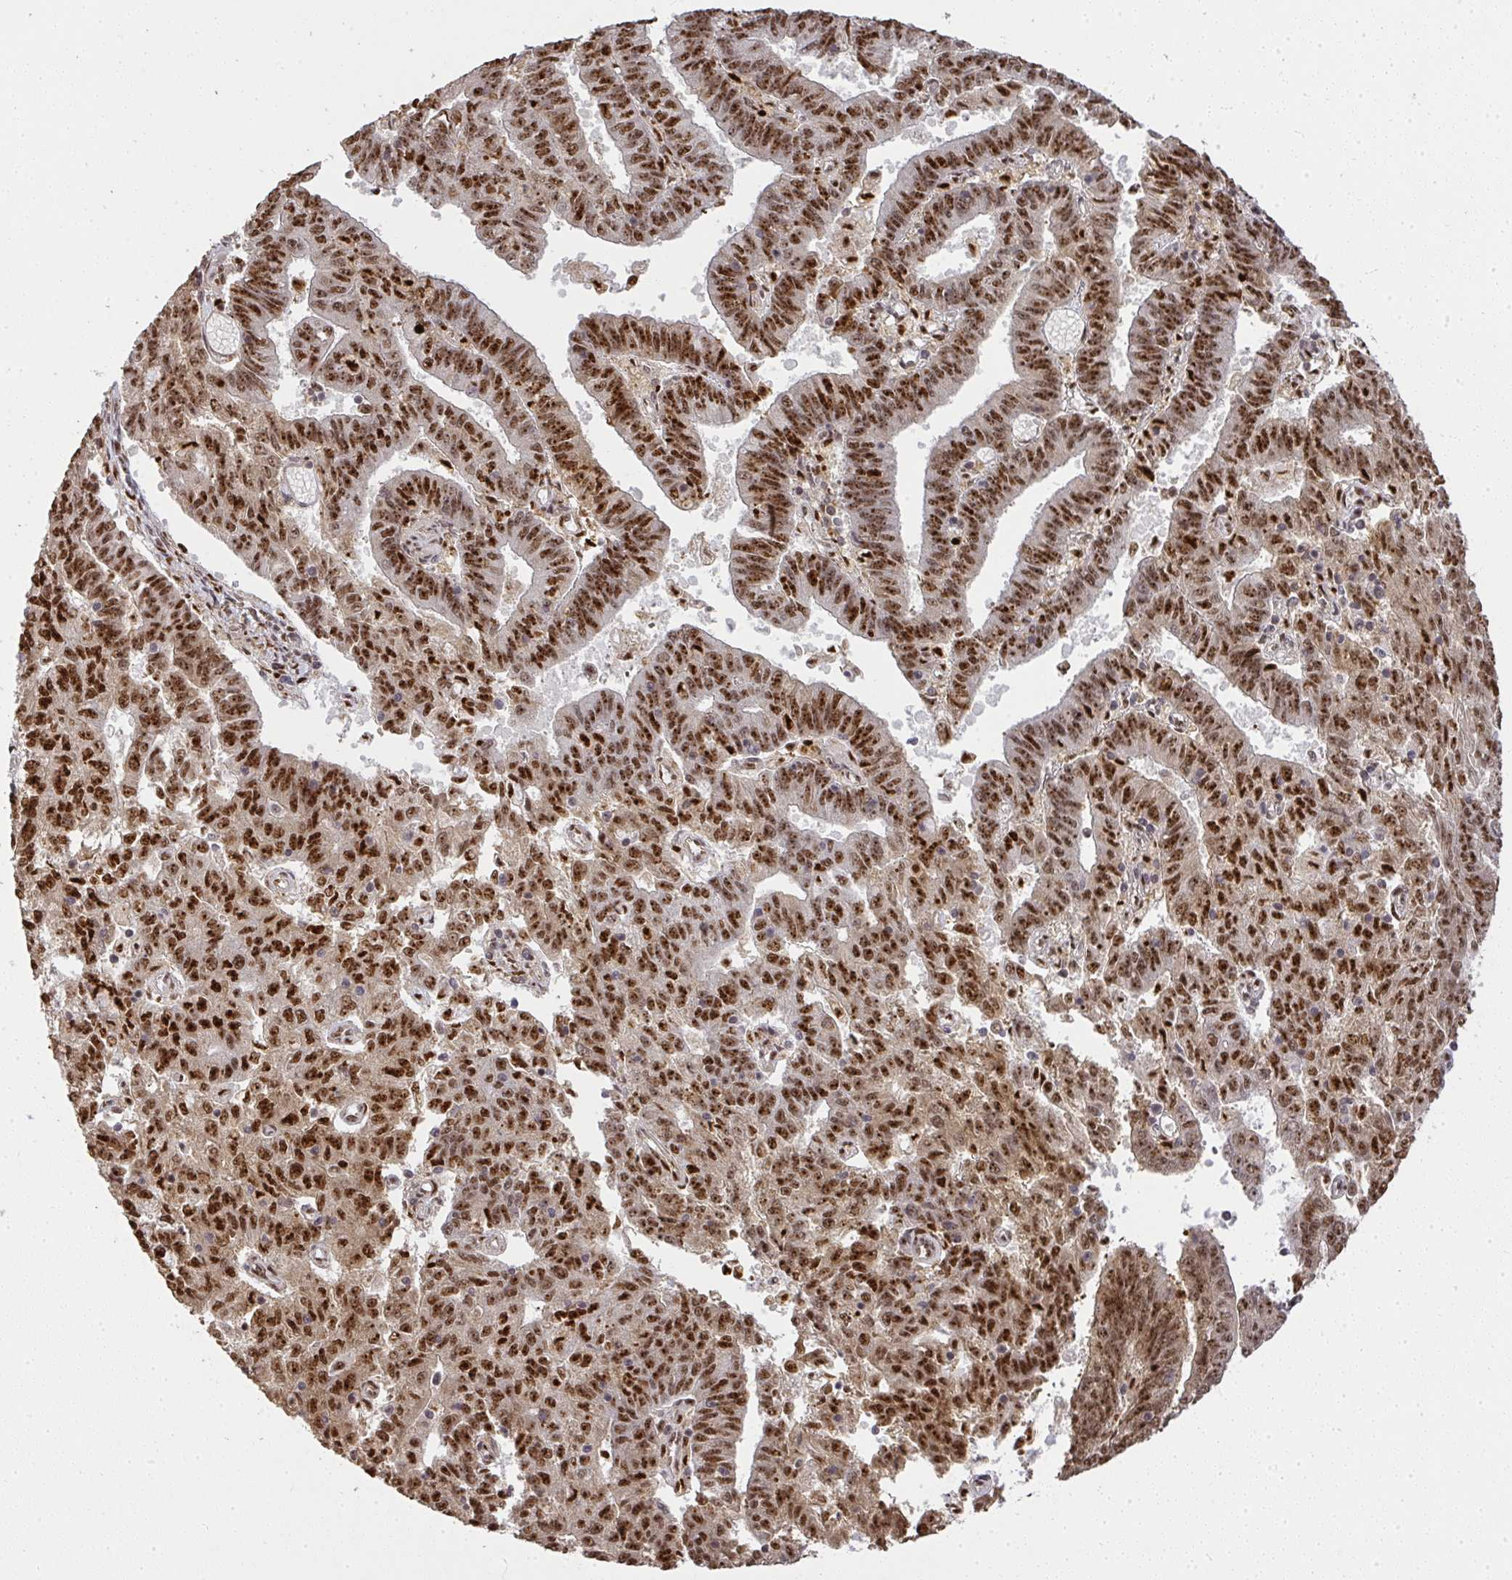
{"staining": {"intensity": "strong", "quantity": ">75%", "location": "nuclear"}, "tissue": "endometrial cancer", "cell_type": "Tumor cells", "image_type": "cancer", "snomed": [{"axis": "morphology", "description": "Adenocarcinoma, NOS"}, {"axis": "topography", "description": "Endometrium"}], "caption": "Adenocarcinoma (endometrial) stained with DAB IHC shows high levels of strong nuclear expression in approximately >75% of tumor cells. Immunohistochemistry (ihc) stains the protein in brown and the nuclei are stained blue.", "gene": "U2AF1", "patient": {"sex": "female", "age": 82}}